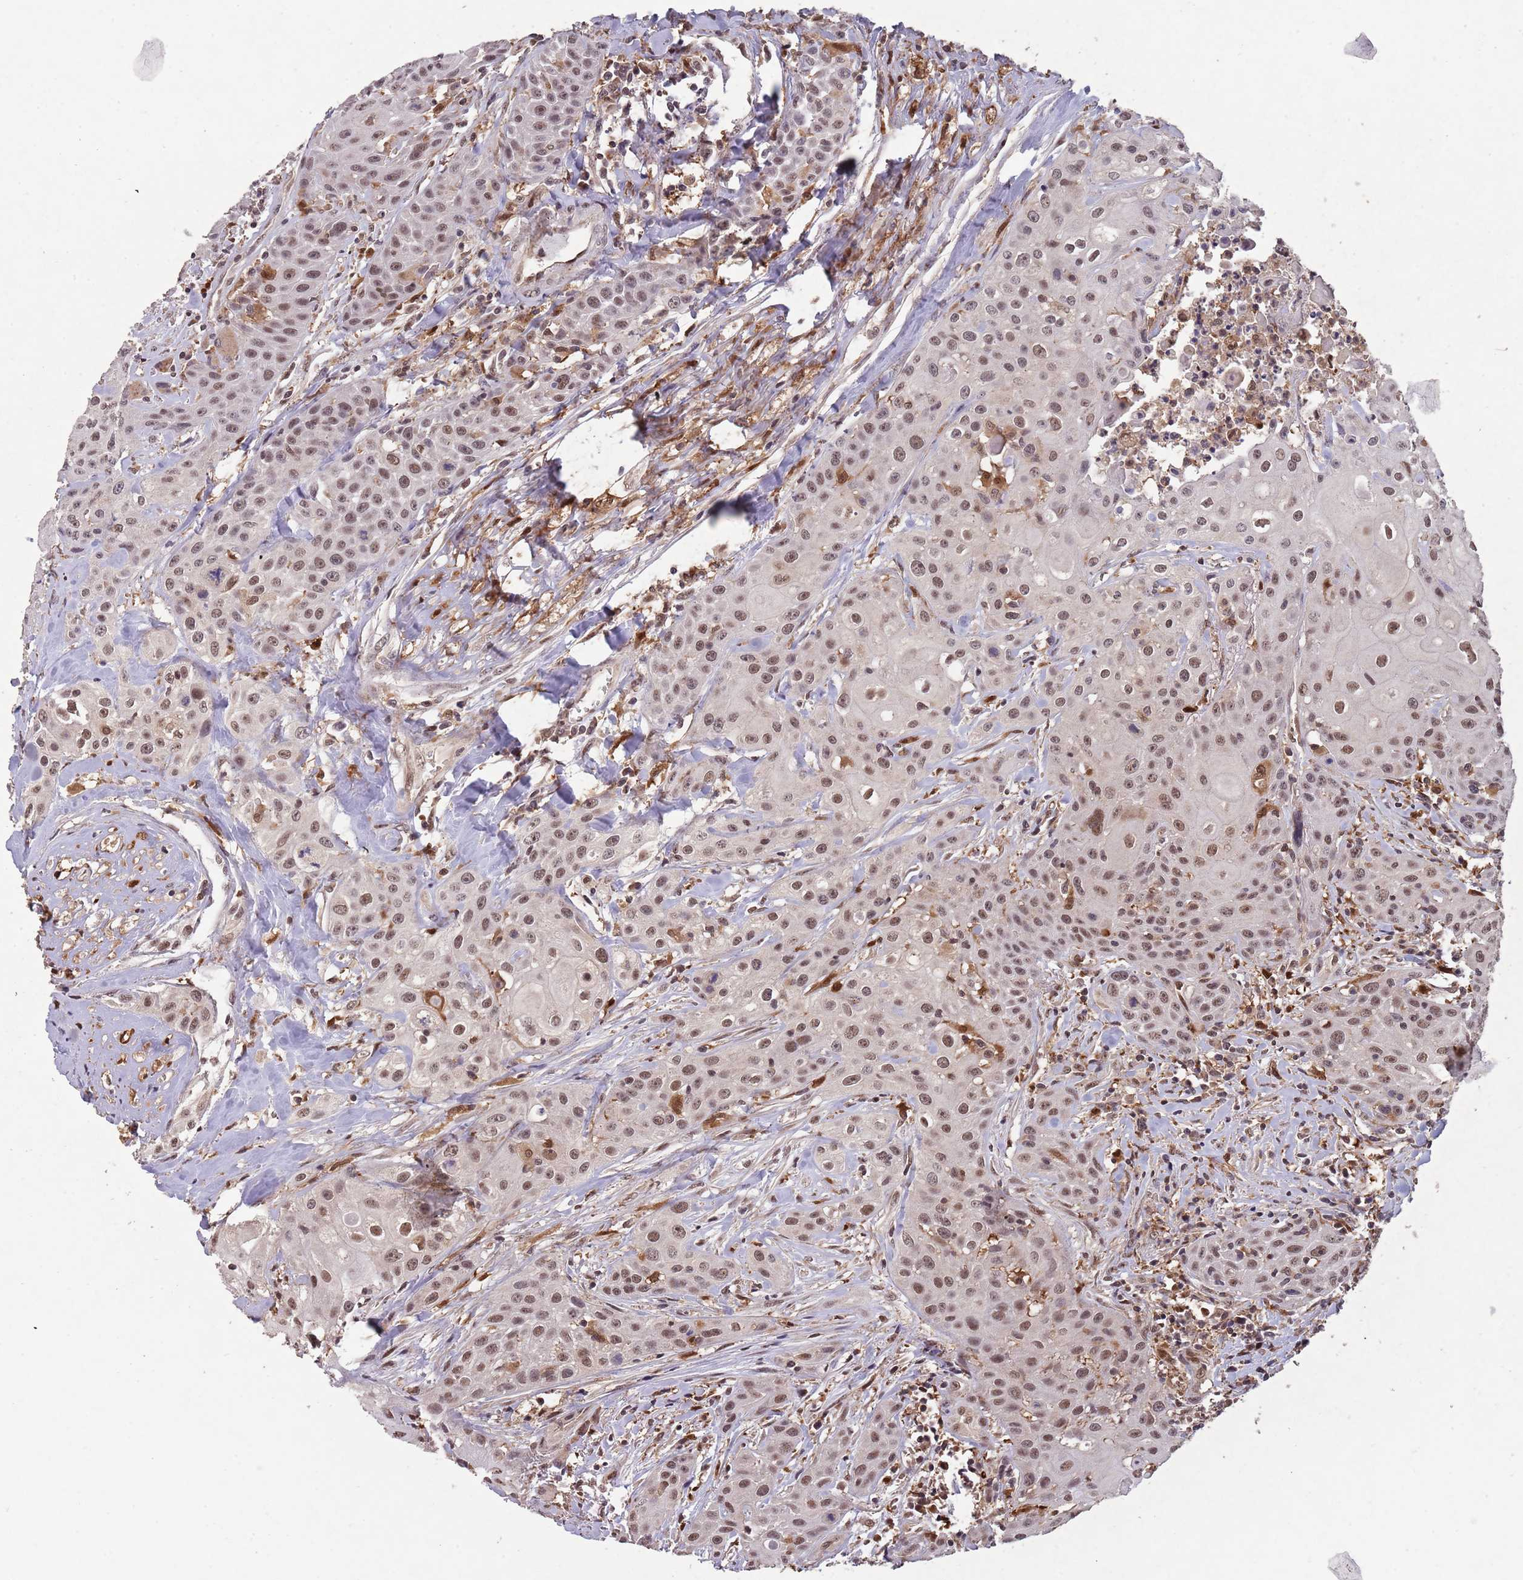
{"staining": {"intensity": "moderate", "quantity": ">75%", "location": "nuclear"}, "tissue": "head and neck cancer", "cell_type": "Tumor cells", "image_type": "cancer", "snomed": [{"axis": "morphology", "description": "Squamous cell carcinoma, NOS"}, {"axis": "topography", "description": "Oral tissue"}, {"axis": "topography", "description": "Head-Neck"}], "caption": "The image shows a brown stain indicating the presence of a protein in the nuclear of tumor cells in squamous cell carcinoma (head and neck).", "gene": "ZNF639", "patient": {"sex": "female", "age": 82}}